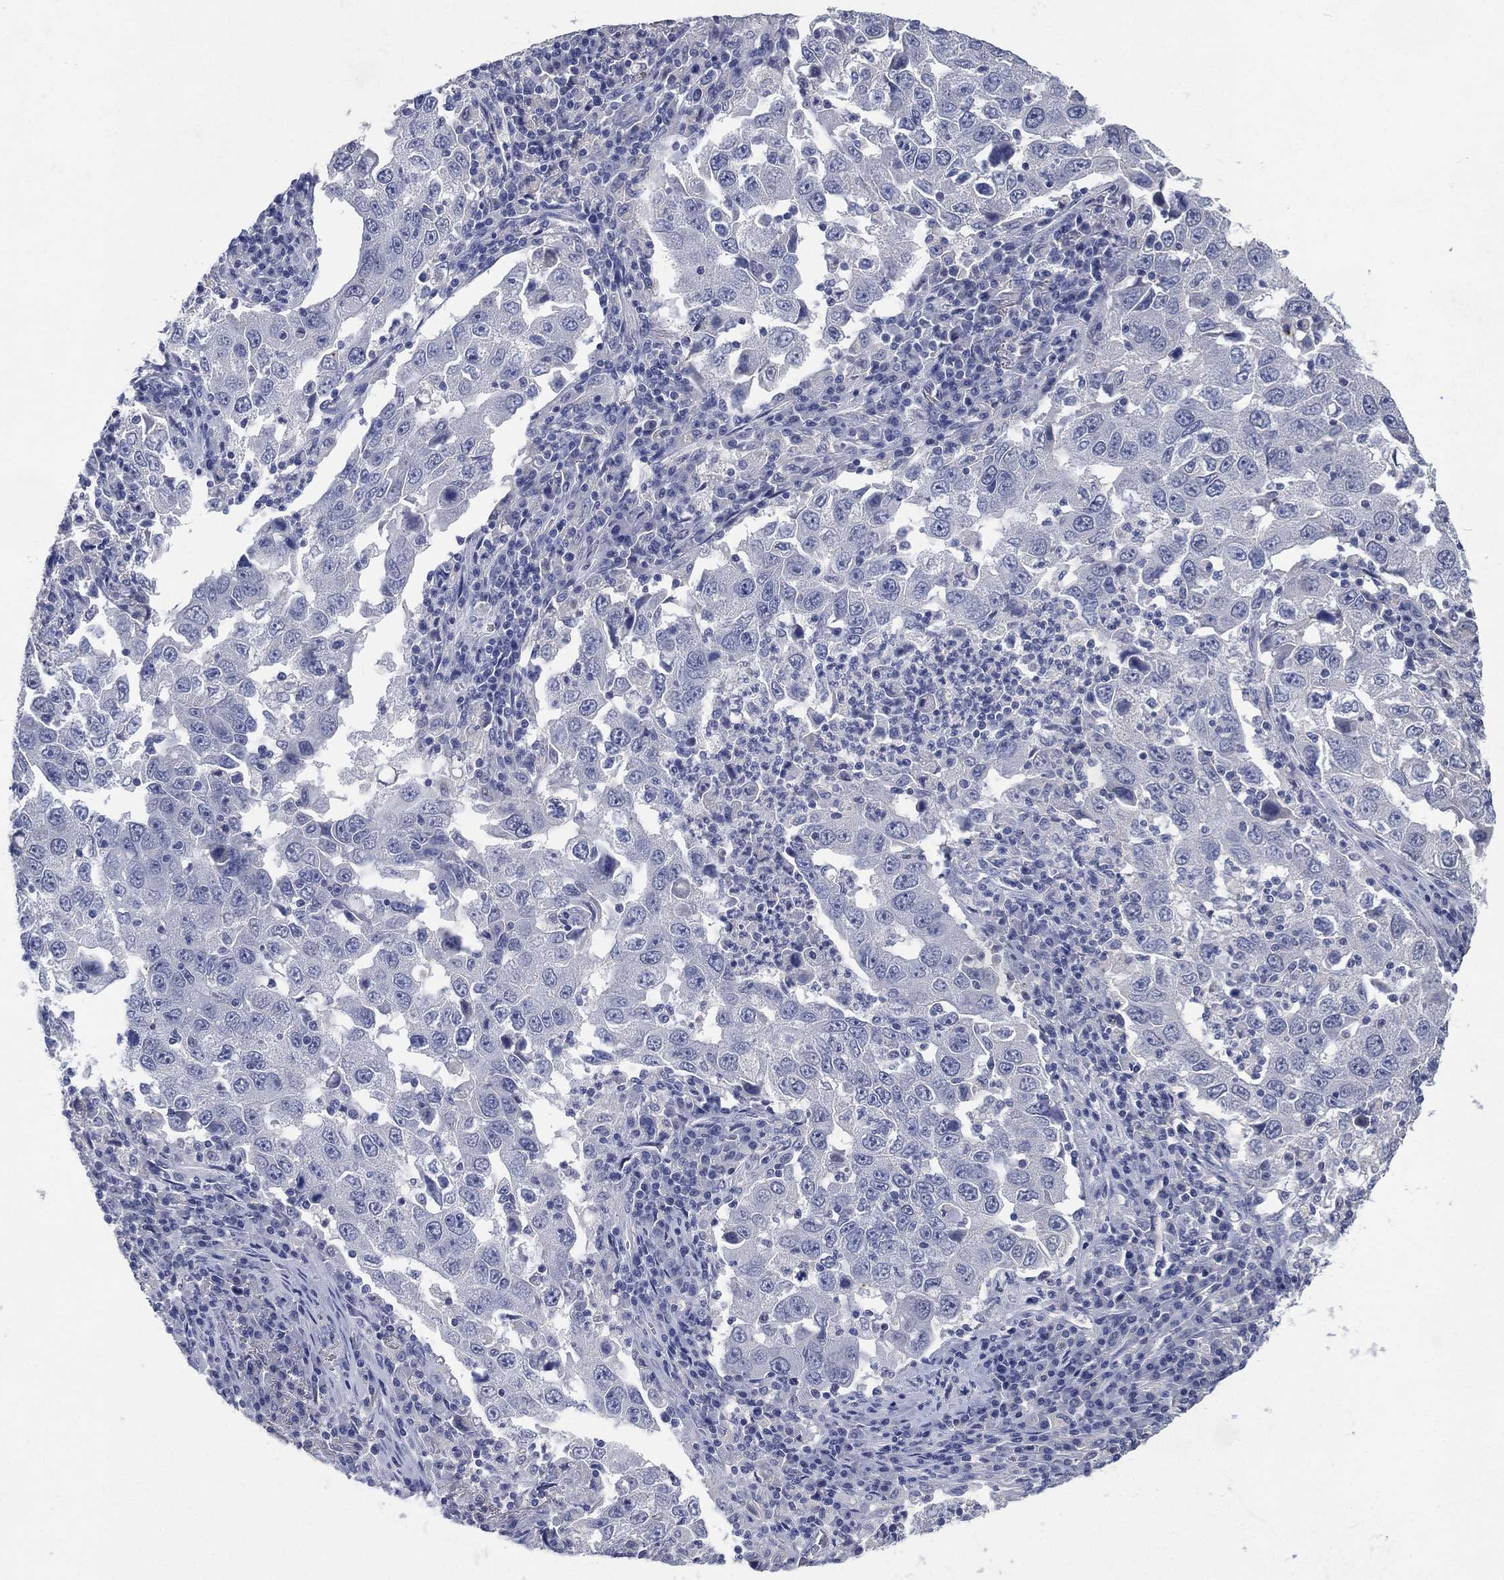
{"staining": {"intensity": "negative", "quantity": "none", "location": "none"}, "tissue": "lung cancer", "cell_type": "Tumor cells", "image_type": "cancer", "snomed": [{"axis": "morphology", "description": "Adenocarcinoma, NOS"}, {"axis": "topography", "description": "Lung"}], "caption": "This is an immunohistochemistry photomicrograph of human lung adenocarcinoma. There is no positivity in tumor cells.", "gene": "FSCN2", "patient": {"sex": "male", "age": 73}}